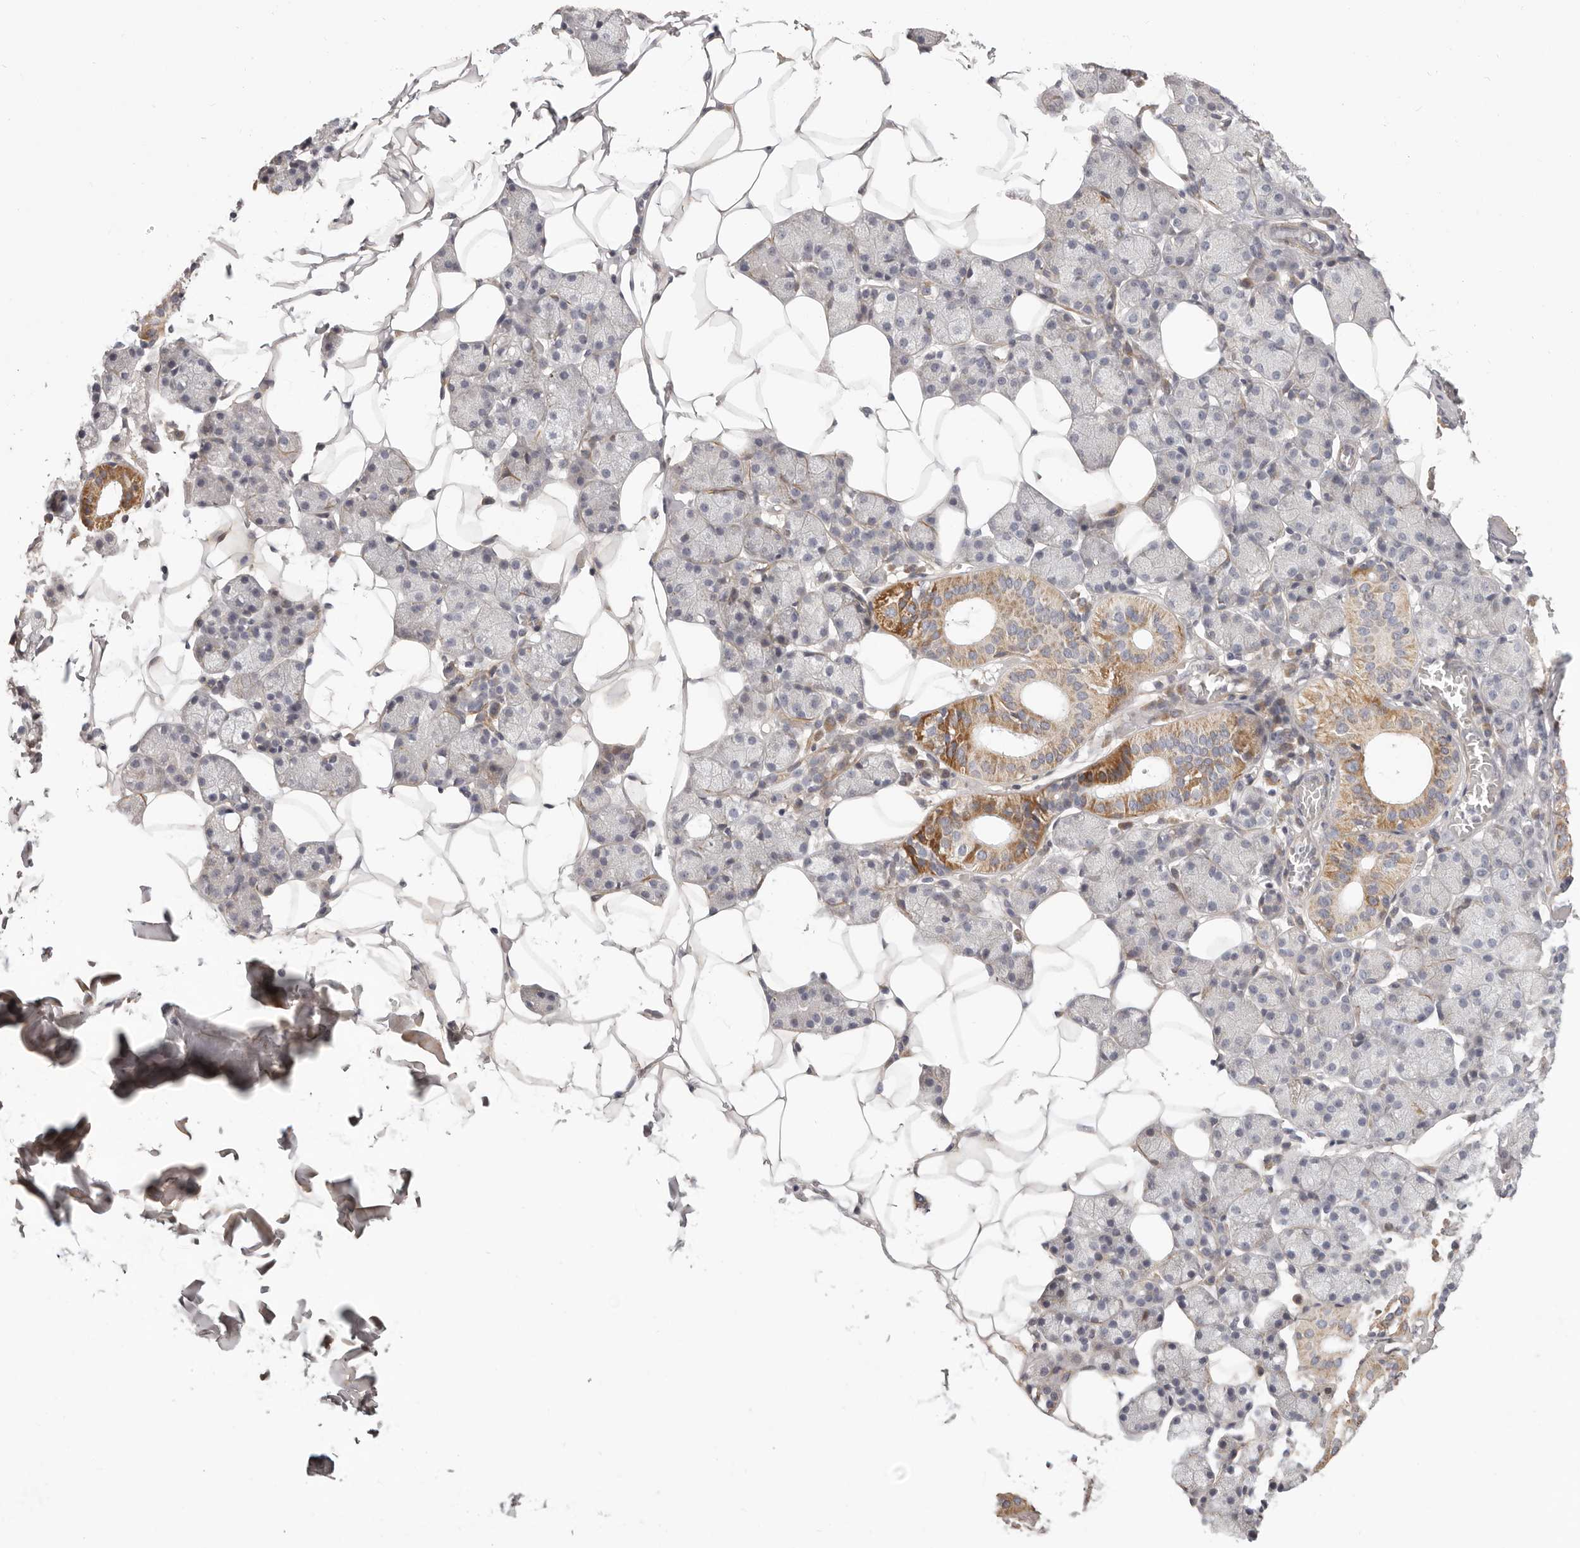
{"staining": {"intensity": "moderate", "quantity": "<25%", "location": "cytoplasmic/membranous"}, "tissue": "salivary gland", "cell_type": "Glandular cells", "image_type": "normal", "snomed": [{"axis": "morphology", "description": "Normal tissue, NOS"}, {"axis": "topography", "description": "Salivary gland"}], "caption": "Immunohistochemistry (IHC) of unremarkable human salivary gland displays low levels of moderate cytoplasmic/membranous staining in approximately <25% of glandular cells.", "gene": "MRPS10", "patient": {"sex": "female", "age": 33}}